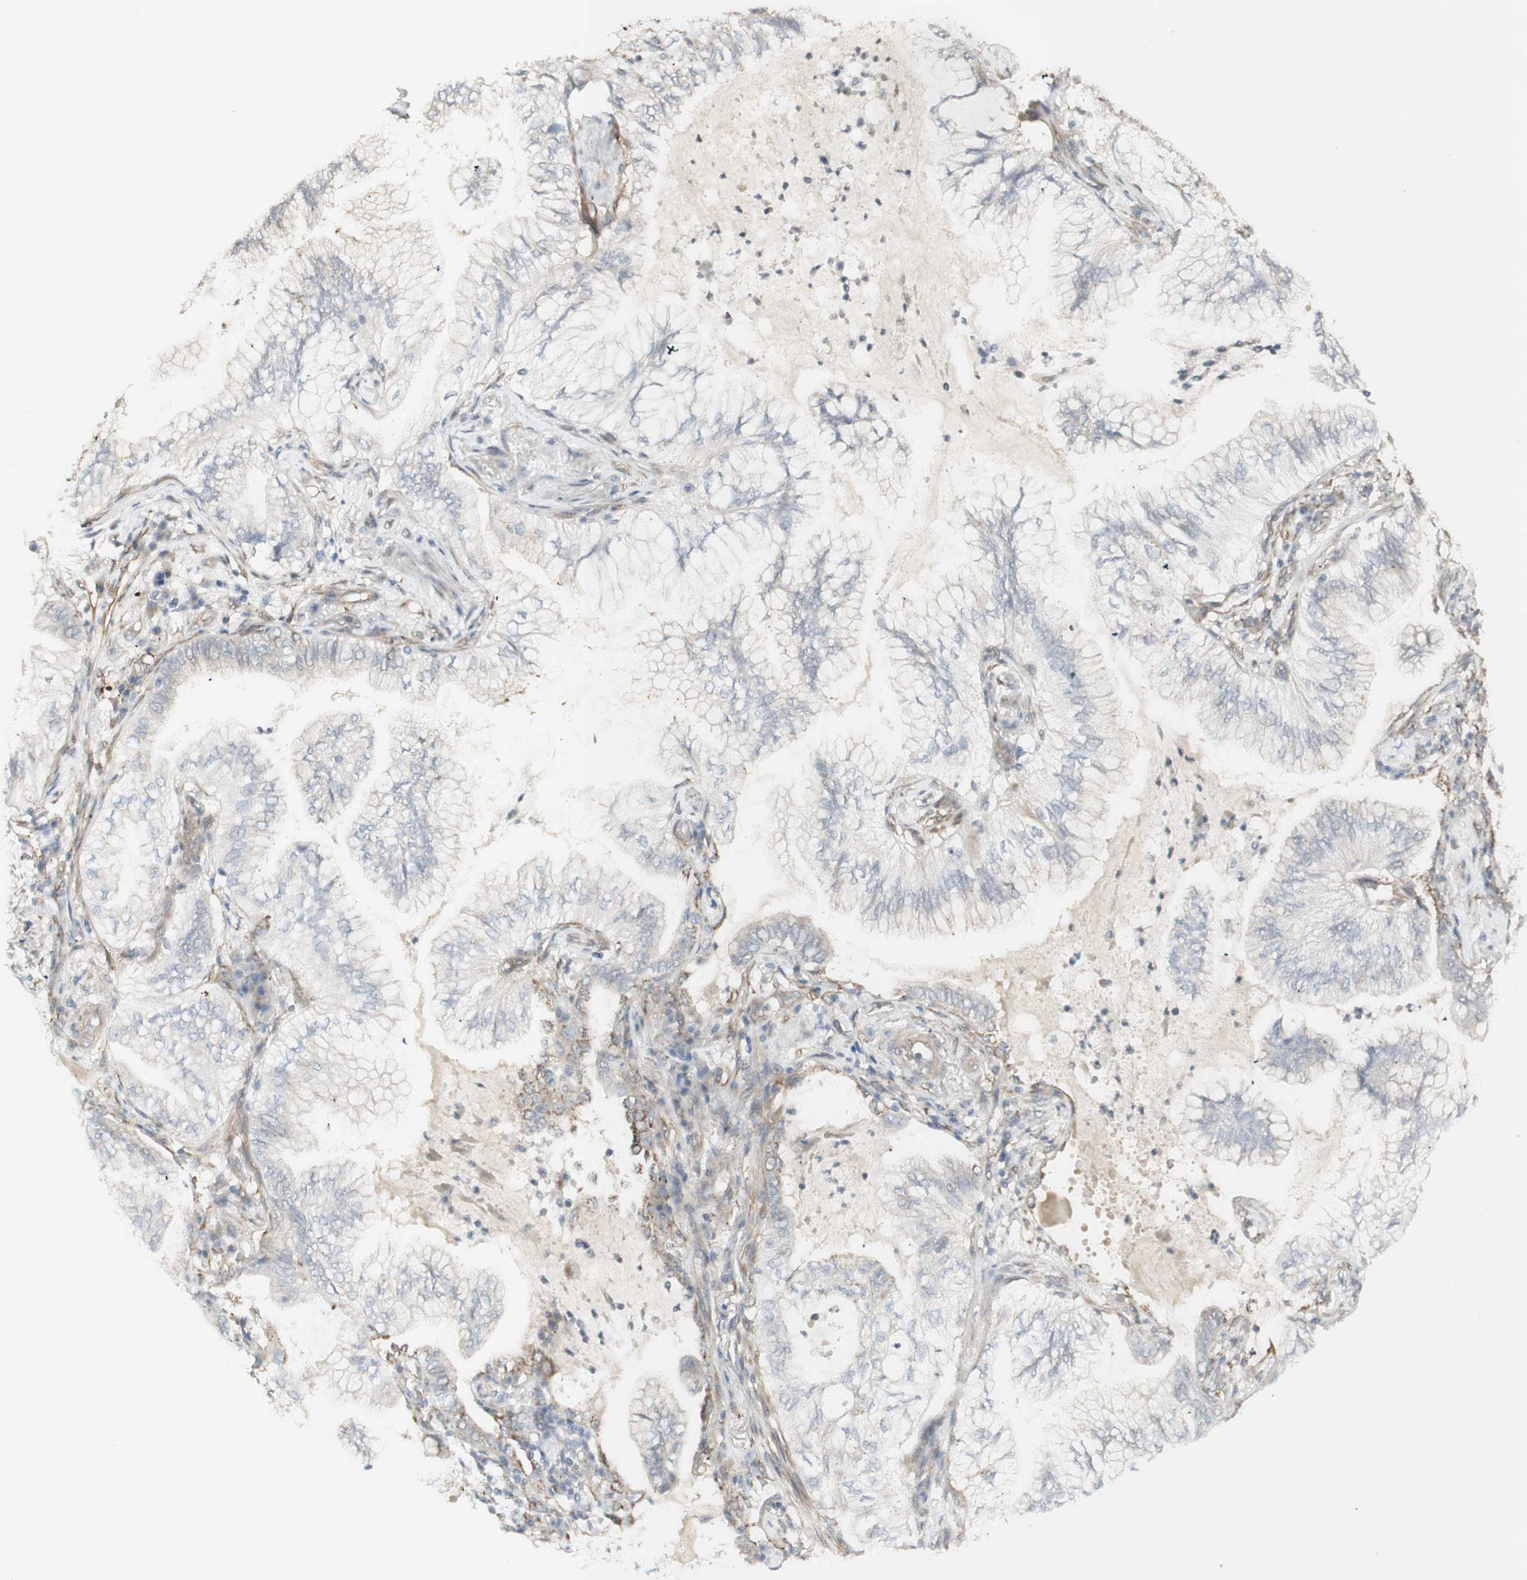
{"staining": {"intensity": "weak", "quantity": "<25%", "location": "cytoplasmic/membranous"}, "tissue": "lung cancer", "cell_type": "Tumor cells", "image_type": "cancer", "snomed": [{"axis": "morphology", "description": "Normal tissue, NOS"}, {"axis": "morphology", "description": "Adenocarcinoma, NOS"}, {"axis": "topography", "description": "Bronchus"}, {"axis": "topography", "description": "Lung"}], "caption": "Tumor cells are negative for protein expression in human adenocarcinoma (lung).", "gene": "CNN3", "patient": {"sex": "female", "age": 70}}